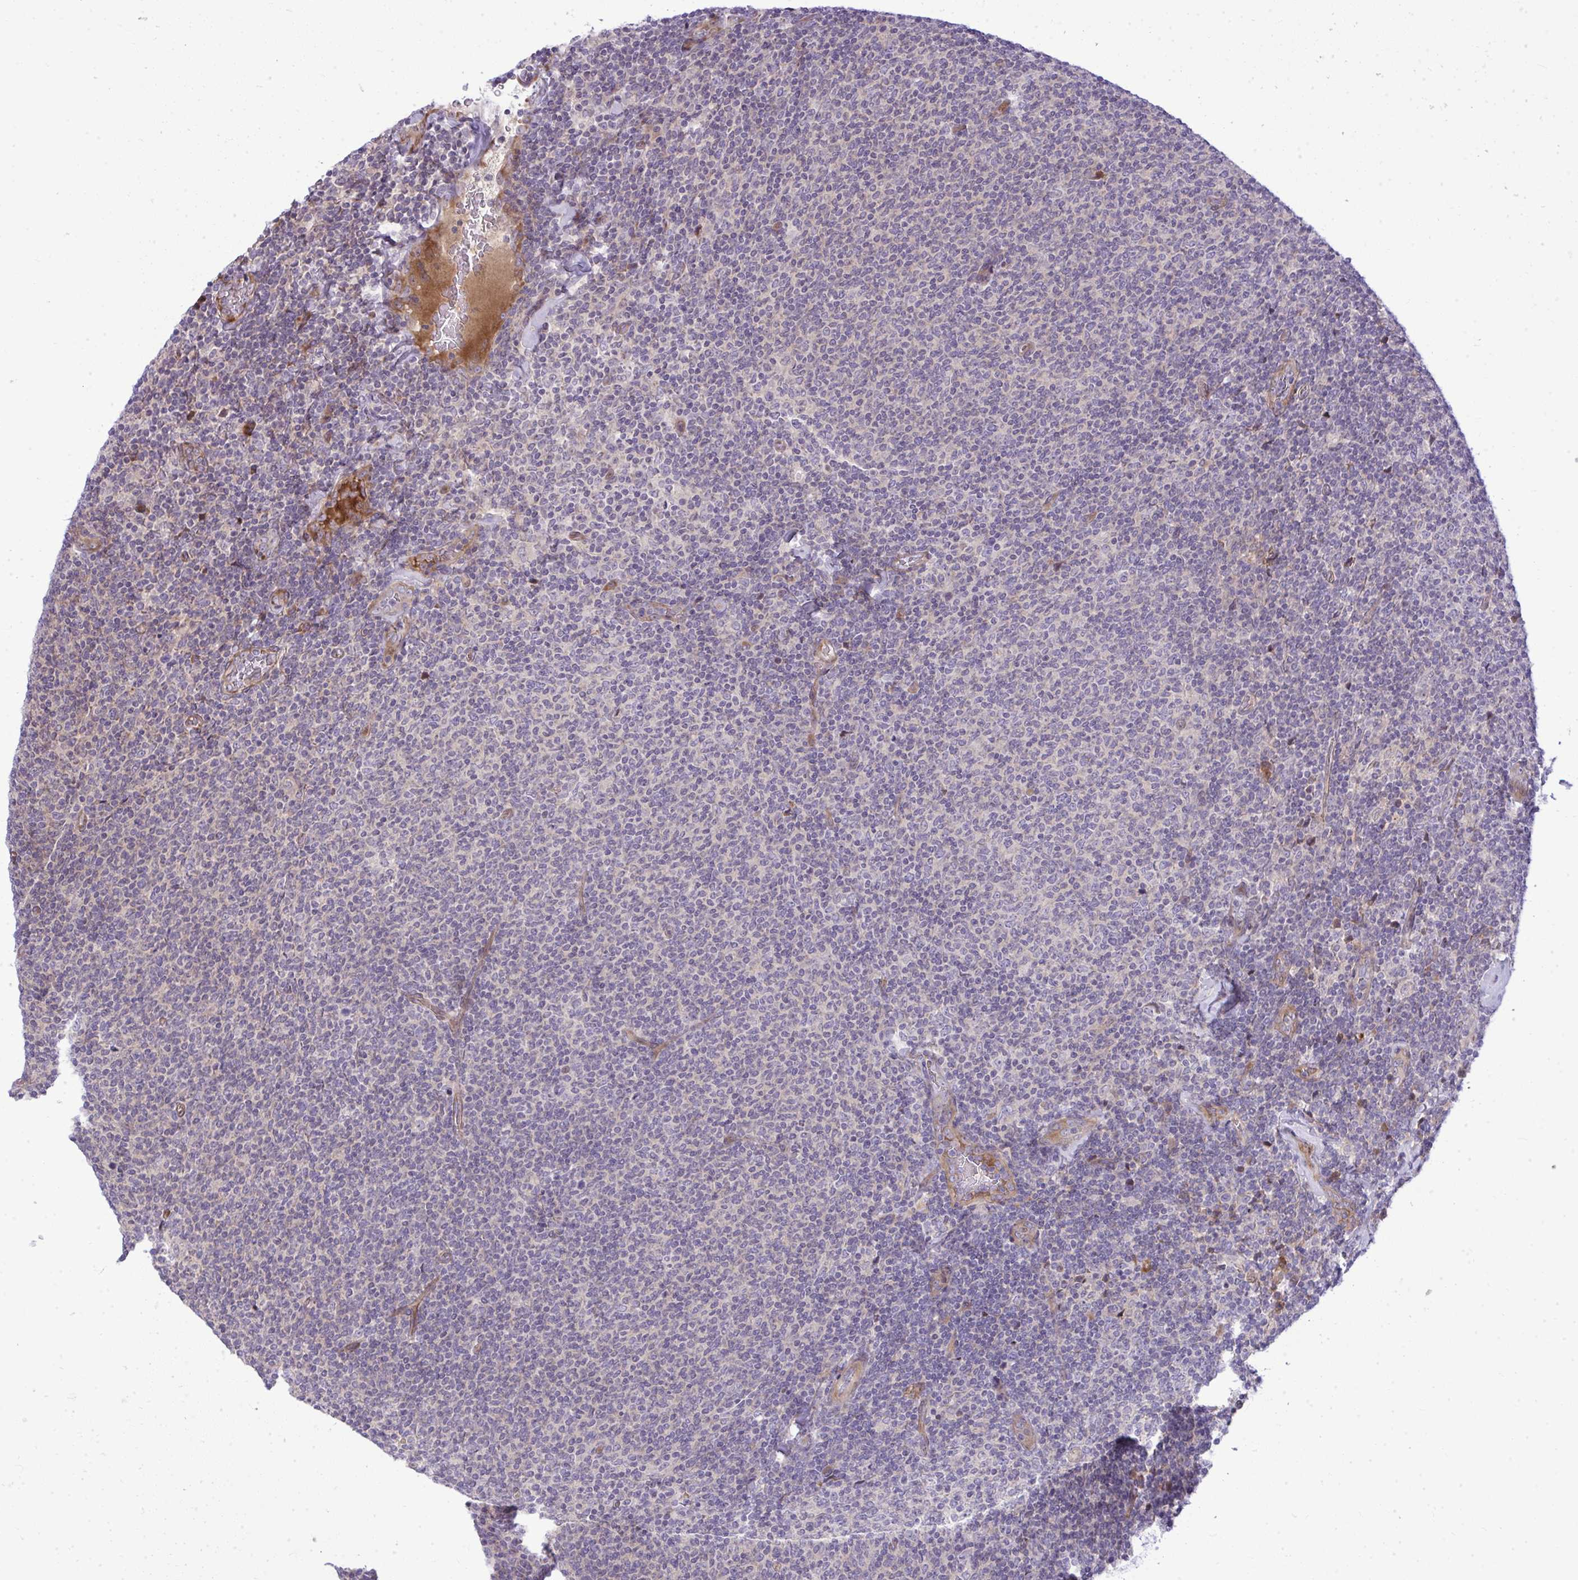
{"staining": {"intensity": "negative", "quantity": "none", "location": "none"}, "tissue": "lymphoma", "cell_type": "Tumor cells", "image_type": "cancer", "snomed": [{"axis": "morphology", "description": "Malignant lymphoma, non-Hodgkin's type, Low grade"}, {"axis": "topography", "description": "Lymph node"}], "caption": "Immunohistochemical staining of lymphoma reveals no significant expression in tumor cells.", "gene": "ZSCAN9", "patient": {"sex": "male", "age": 52}}